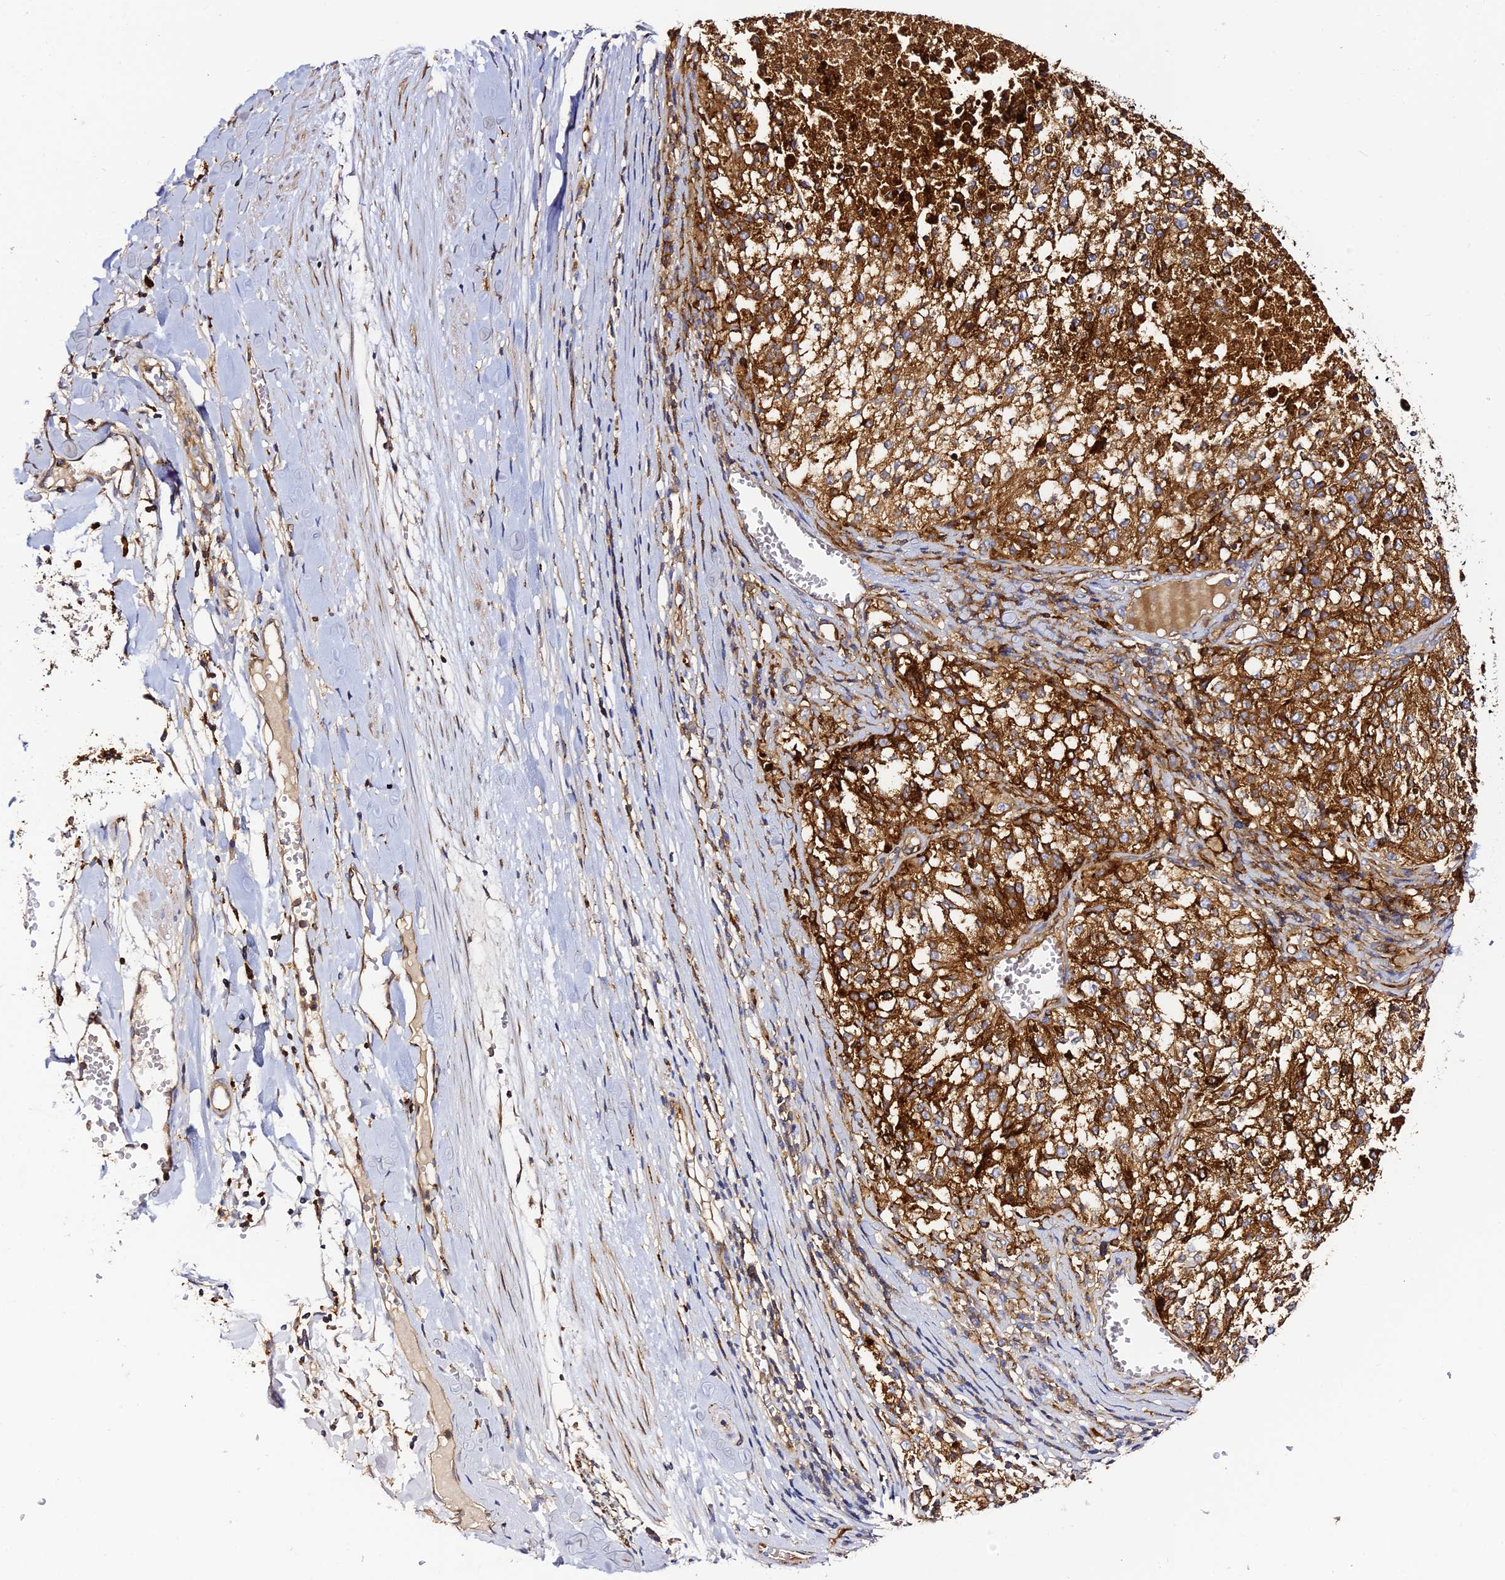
{"staining": {"intensity": "strong", "quantity": ">75%", "location": "cytoplasmic/membranous"}, "tissue": "melanoma", "cell_type": "Tumor cells", "image_type": "cancer", "snomed": [{"axis": "morphology", "description": "Malignant melanoma, NOS"}, {"axis": "topography", "description": "Skin"}], "caption": "Strong cytoplasmic/membranous protein staining is present in approximately >75% of tumor cells in melanoma.", "gene": "TRPV2", "patient": {"sex": "female", "age": 64}}